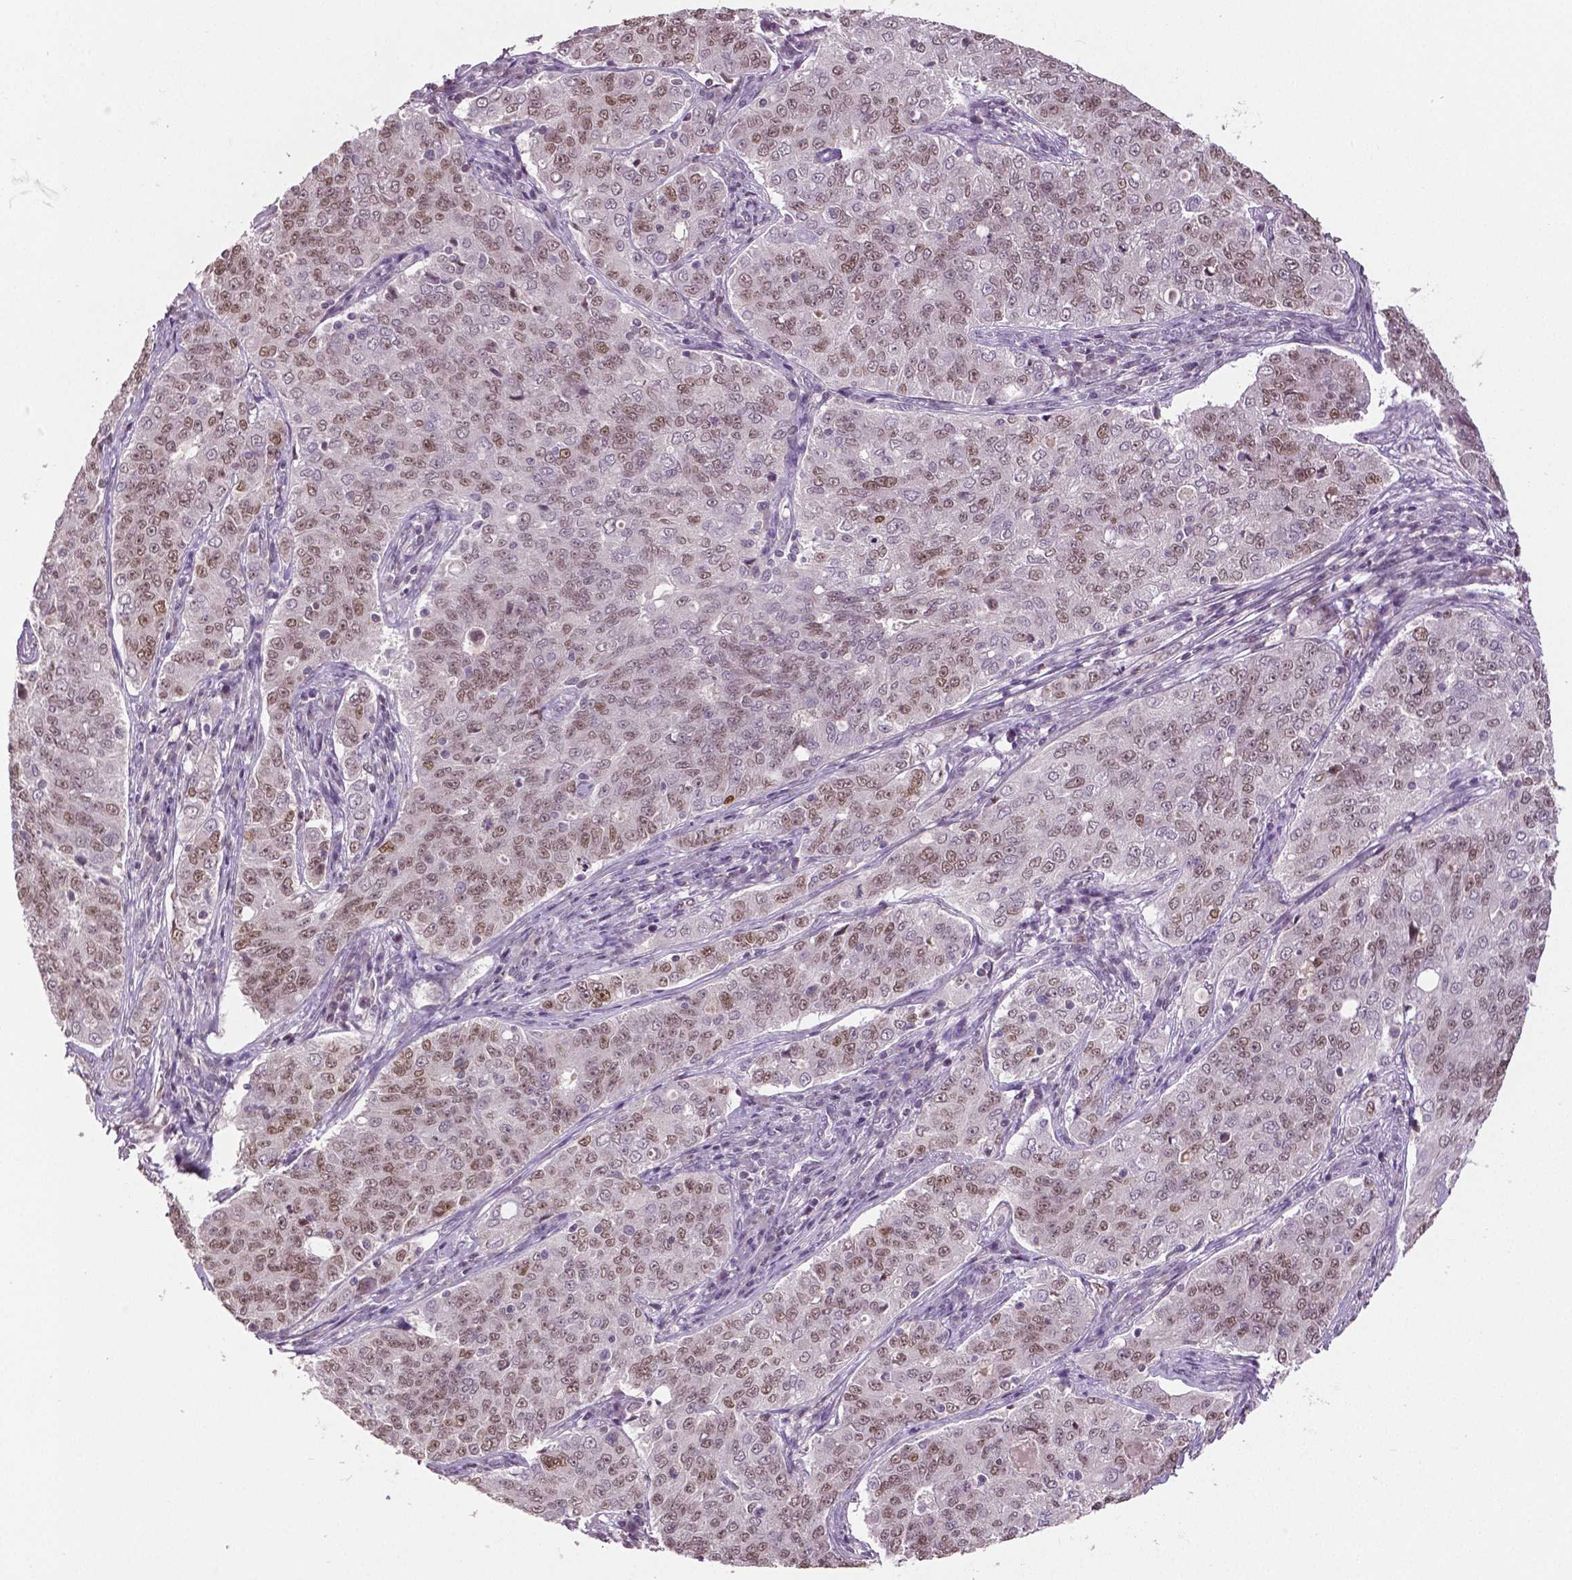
{"staining": {"intensity": "moderate", "quantity": ">75%", "location": "nuclear"}, "tissue": "endometrial cancer", "cell_type": "Tumor cells", "image_type": "cancer", "snomed": [{"axis": "morphology", "description": "Adenocarcinoma, NOS"}, {"axis": "topography", "description": "Endometrium"}], "caption": "Immunohistochemical staining of endometrial cancer displays medium levels of moderate nuclear staining in approximately >75% of tumor cells. (DAB IHC, brown staining for protein, blue staining for nuclei).", "gene": "DLX5", "patient": {"sex": "female", "age": 43}}